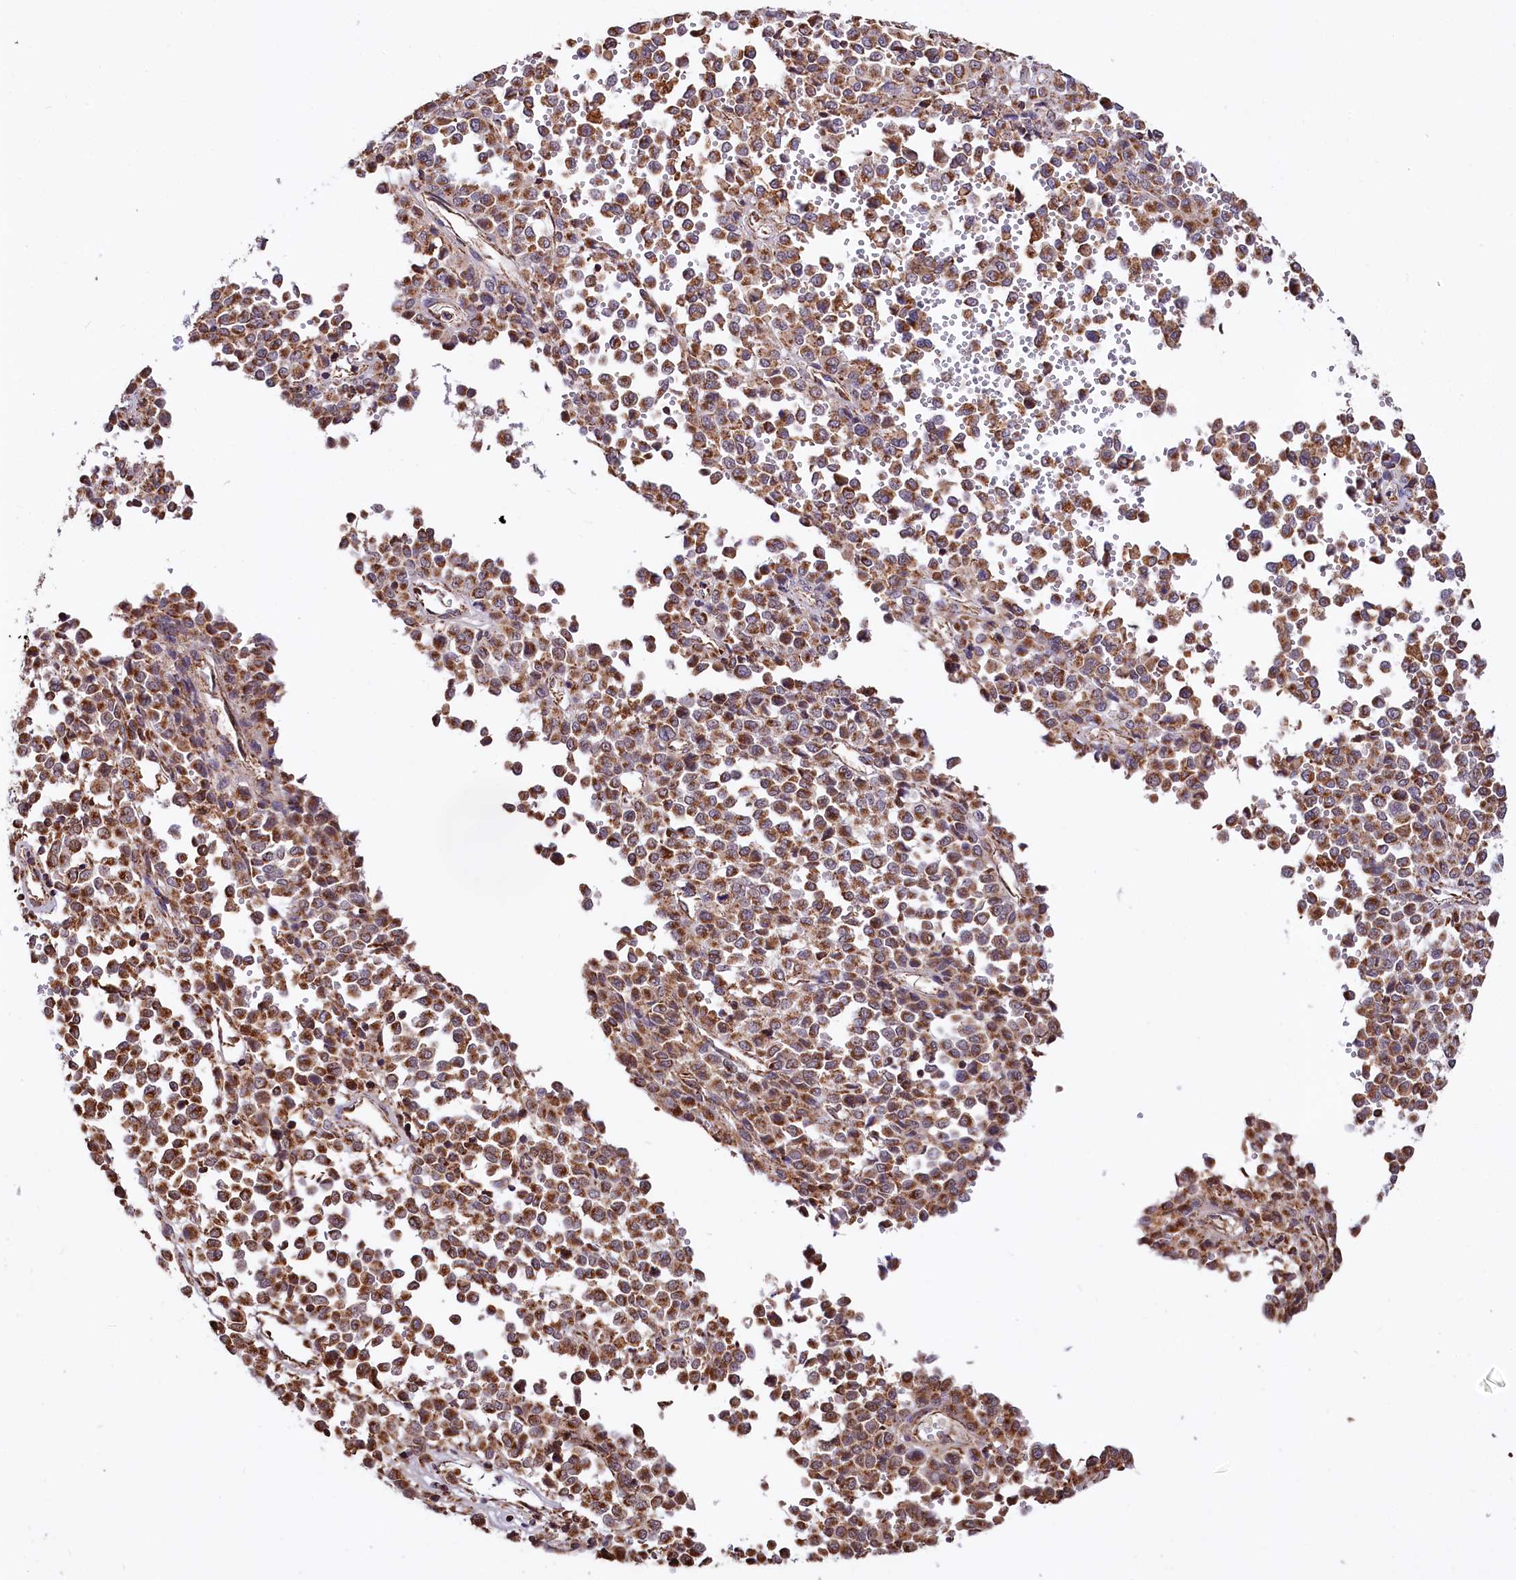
{"staining": {"intensity": "moderate", "quantity": ">75%", "location": "cytoplasmic/membranous"}, "tissue": "melanoma", "cell_type": "Tumor cells", "image_type": "cancer", "snomed": [{"axis": "morphology", "description": "Malignant melanoma, Metastatic site"}, {"axis": "topography", "description": "Pancreas"}], "caption": "DAB (3,3'-diaminobenzidine) immunohistochemical staining of human melanoma displays moderate cytoplasmic/membranous protein staining in approximately >75% of tumor cells. The protein of interest is stained brown, and the nuclei are stained in blue (DAB (3,3'-diaminobenzidine) IHC with brightfield microscopy, high magnification).", "gene": "NUDT15", "patient": {"sex": "female", "age": 30}}